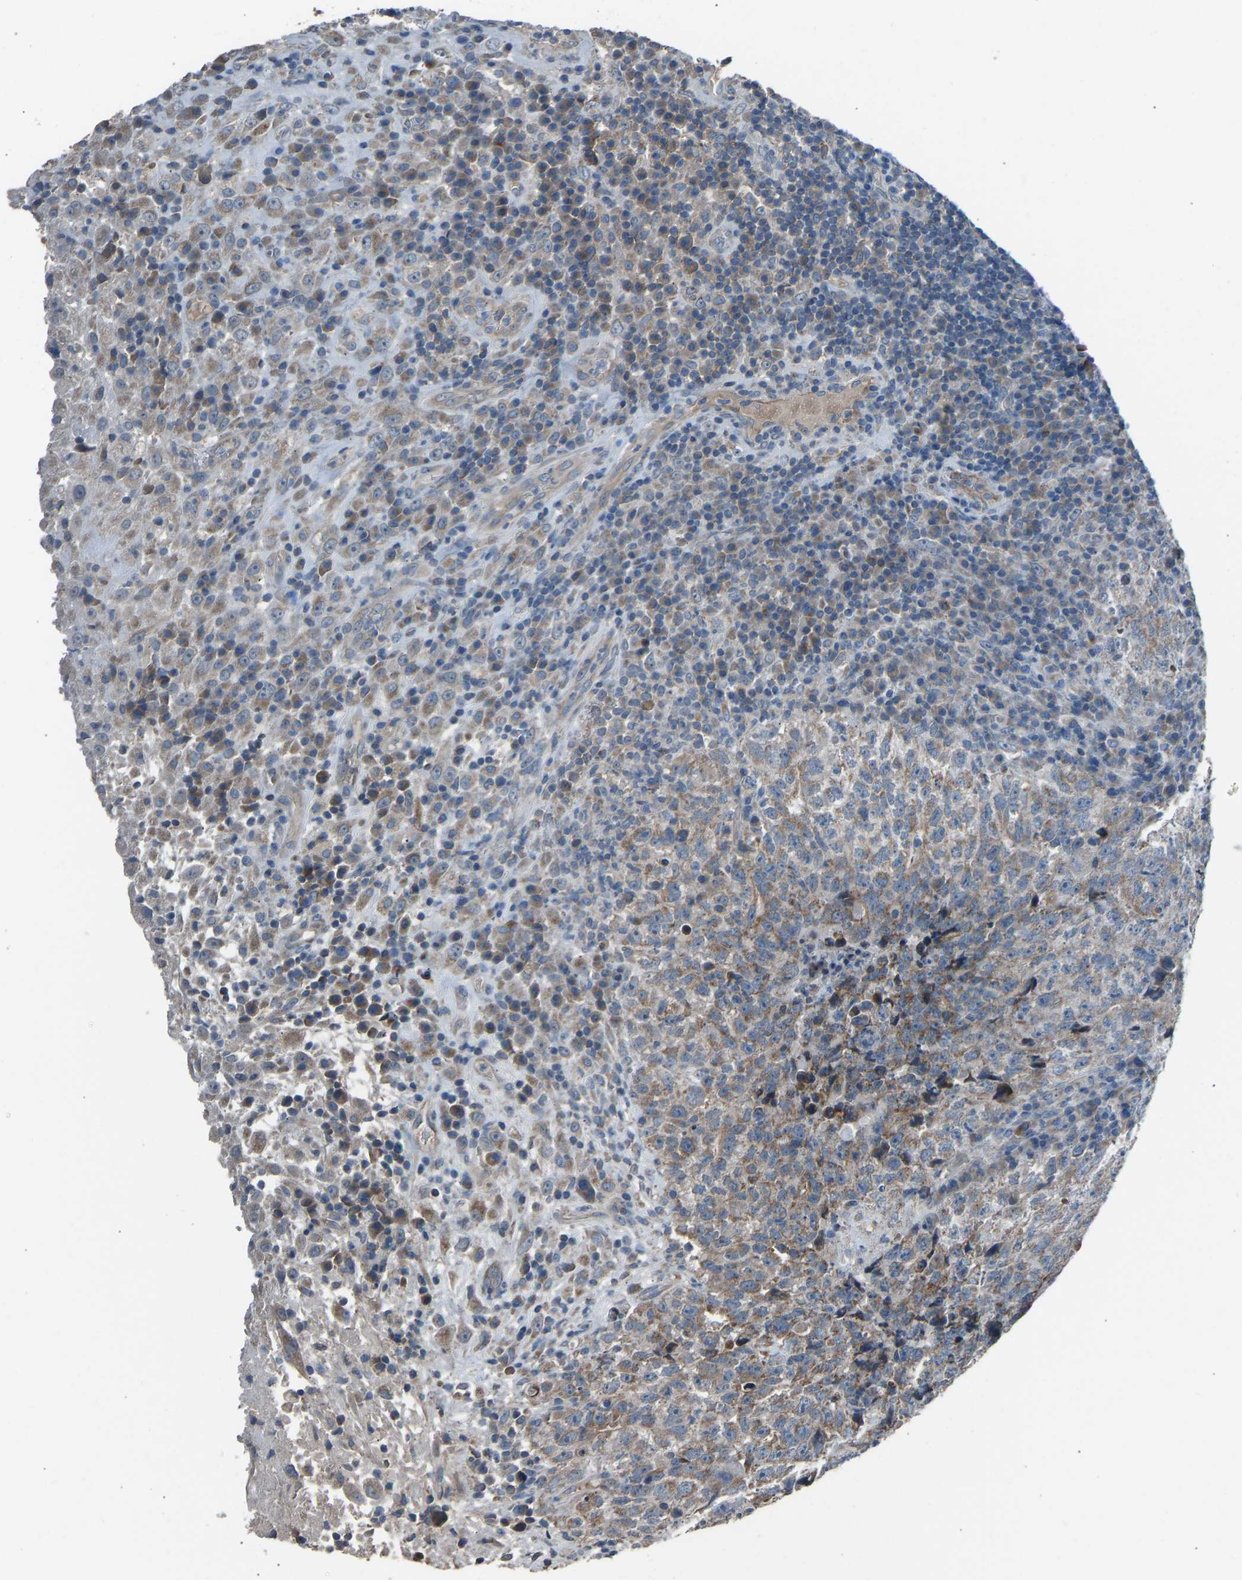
{"staining": {"intensity": "moderate", "quantity": ">75%", "location": "cytoplasmic/membranous"}, "tissue": "testis cancer", "cell_type": "Tumor cells", "image_type": "cancer", "snomed": [{"axis": "morphology", "description": "Necrosis, NOS"}, {"axis": "morphology", "description": "Carcinoma, Embryonal, NOS"}, {"axis": "topography", "description": "Testis"}], "caption": "Testis cancer (embryonal carcinoma) tissue displays moderate cytoplasmic/membranous staining in approximately >75% of tumor cells", "gene": "TGFBR3", "patient": {"sex": "male", "age": 19}}